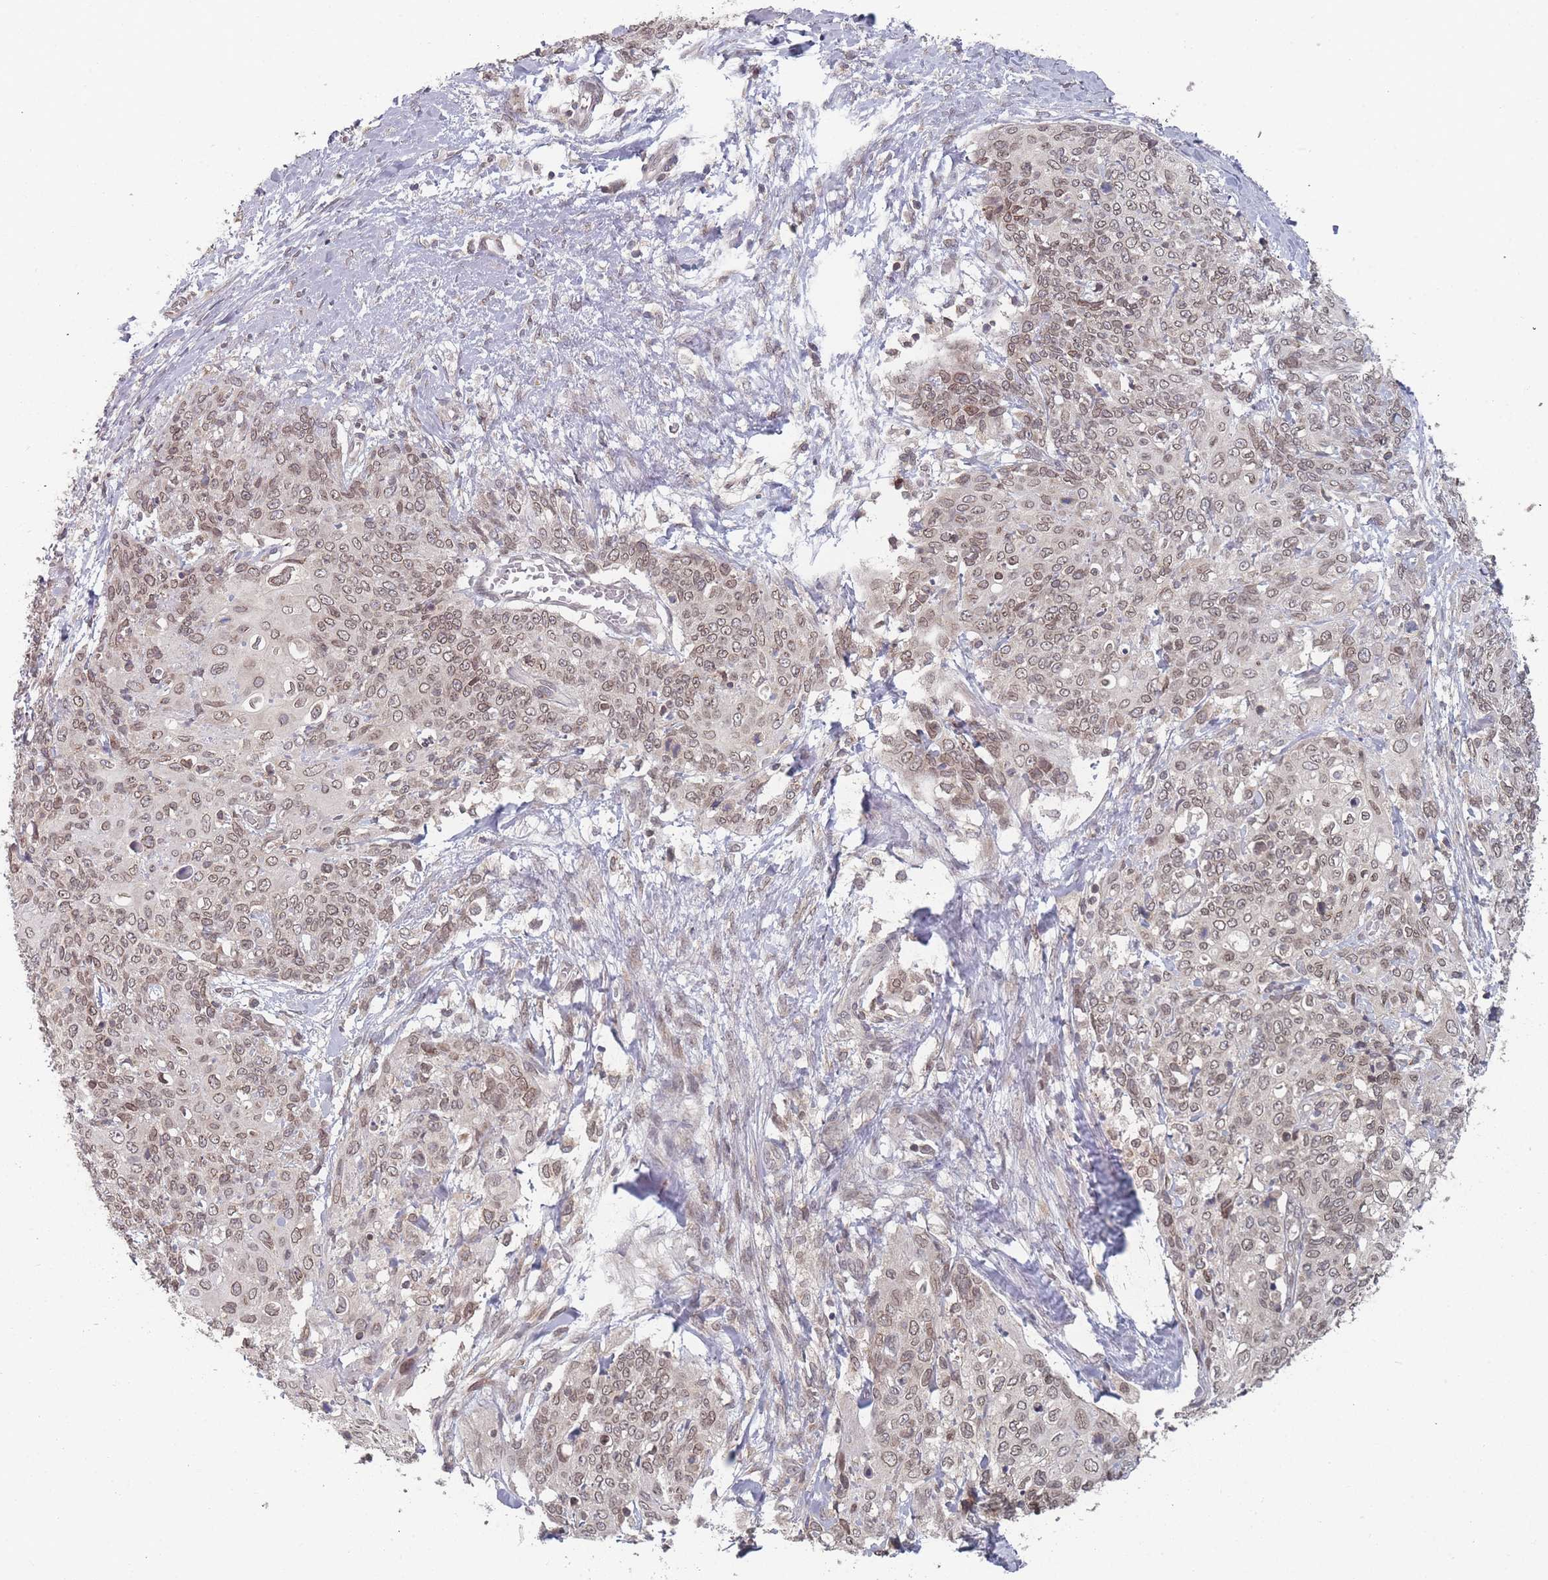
{"staining": {"intensity": "weak", "quantity": ">75%", "location": "cytoplasmic/membranous,nuclear"}, "tissue": "skin cancer", "cell_type": "Tumor cells", "image_type": "cancer", "snomed": [{"axis": "morphology", "description": "Squamous cell carcinoma, NOS"}, {"axis": "topography", "description": "Skin"}, {"axis": "topography", "description": "Vulva"}], "caption": "IHC of skin cancer (squamous cell carcinoma) displays low levels of weak cytoplasmic/membranous and nuclear staining in approximately >75% of tumor cells.", "gene": "TBC1D25", "patient": {"sex": "female", "age": 85}}